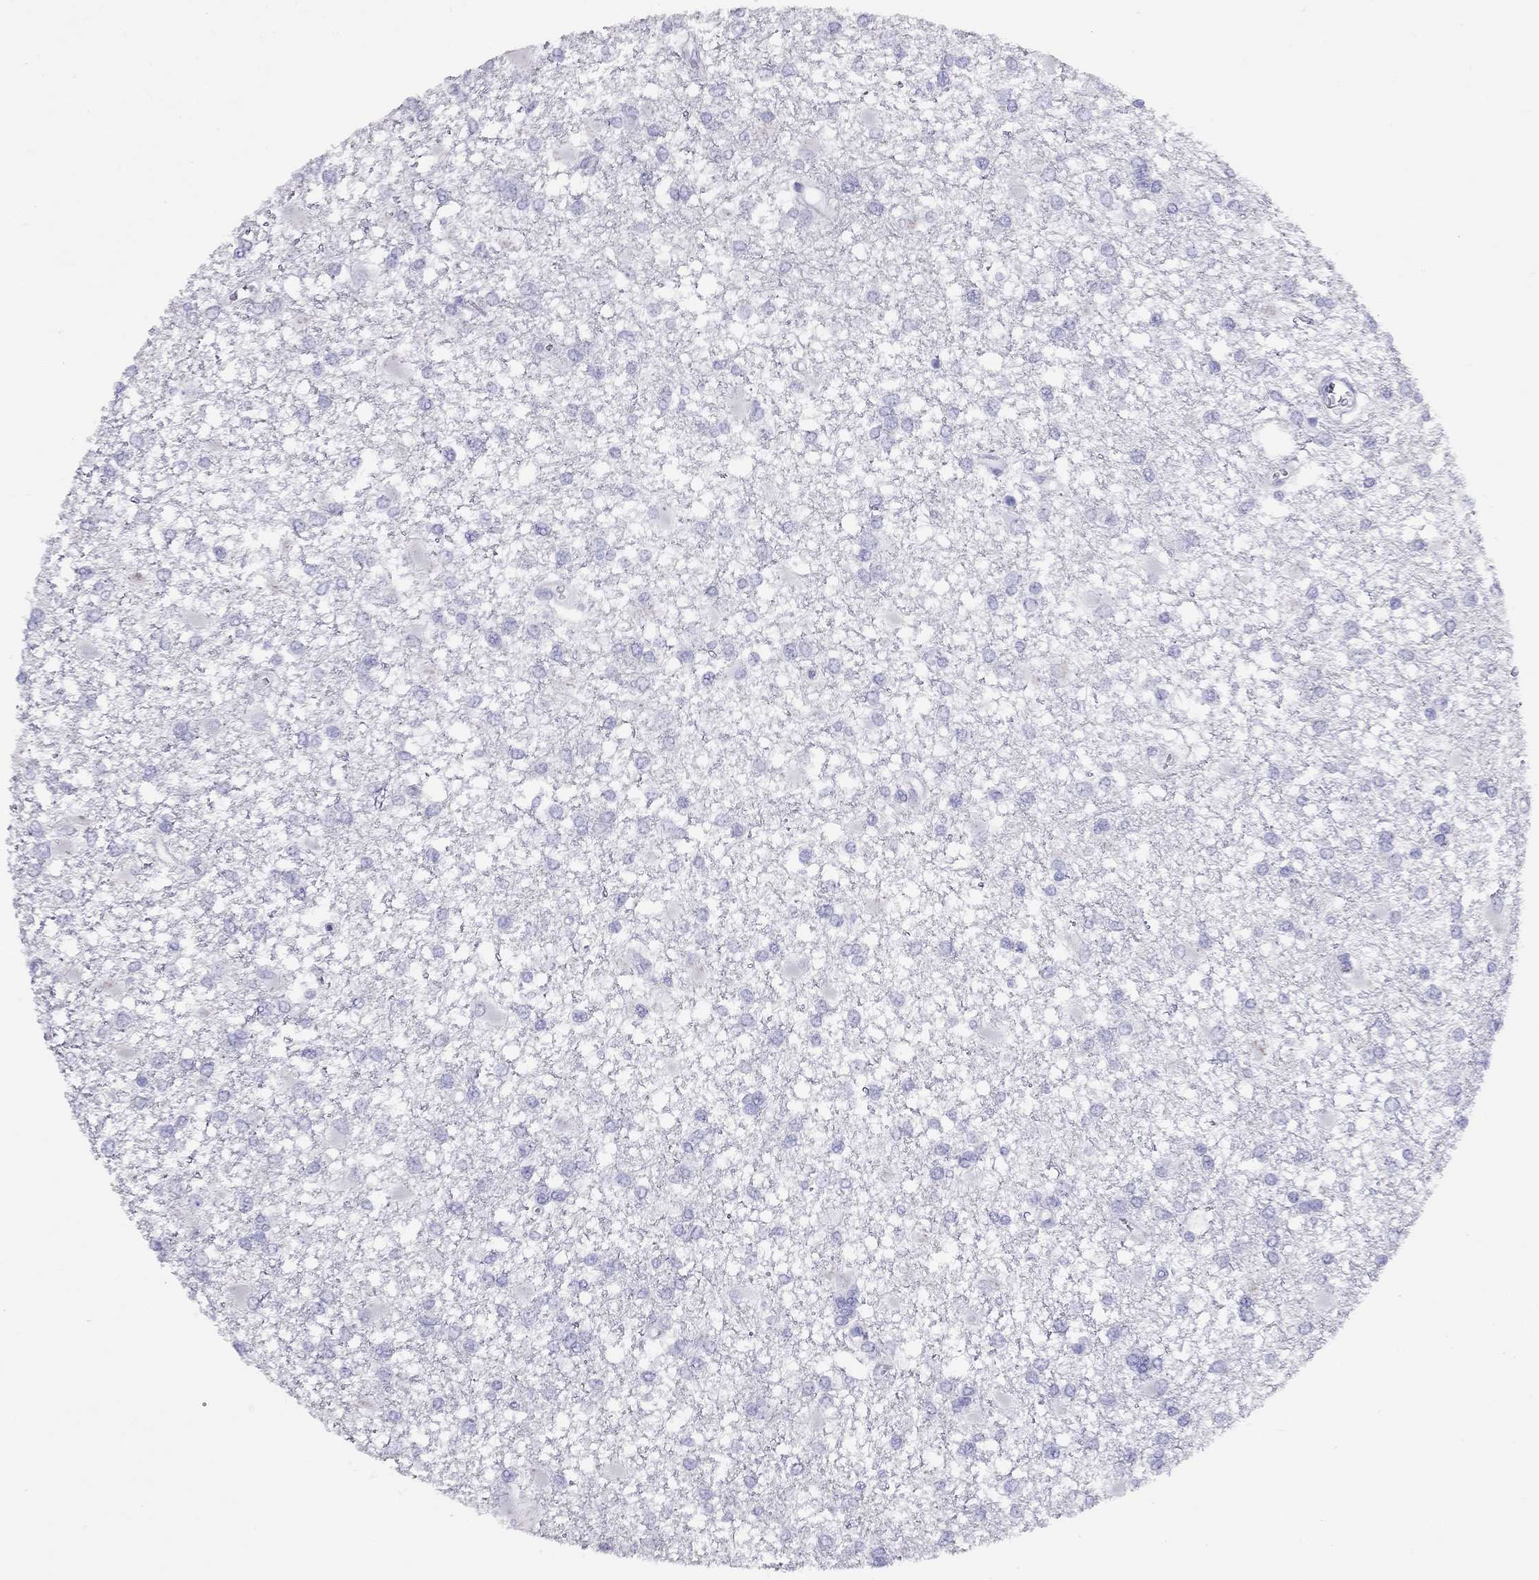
{"staining": {"intensity": "negative", "quantity": "none", "location": "none"}, "tissue": "glioma", "cell_type": "Tumor cells", "image_type": "cancer", "snomed": [{"axis": "morphology", "description": "Glioma, malignant, High grade"}, {"axis": "topography", "description": "Cerebral cortex"}], "caption": "Glioma was stained to show a protein in brown. There is no significant staining in tumor cells. (Brightfield microscopy of DAB immunohistochemistry (IHC) at high magnification).", "gene": "LRIT2", "patient": {"sex": "male", "age": 79}}